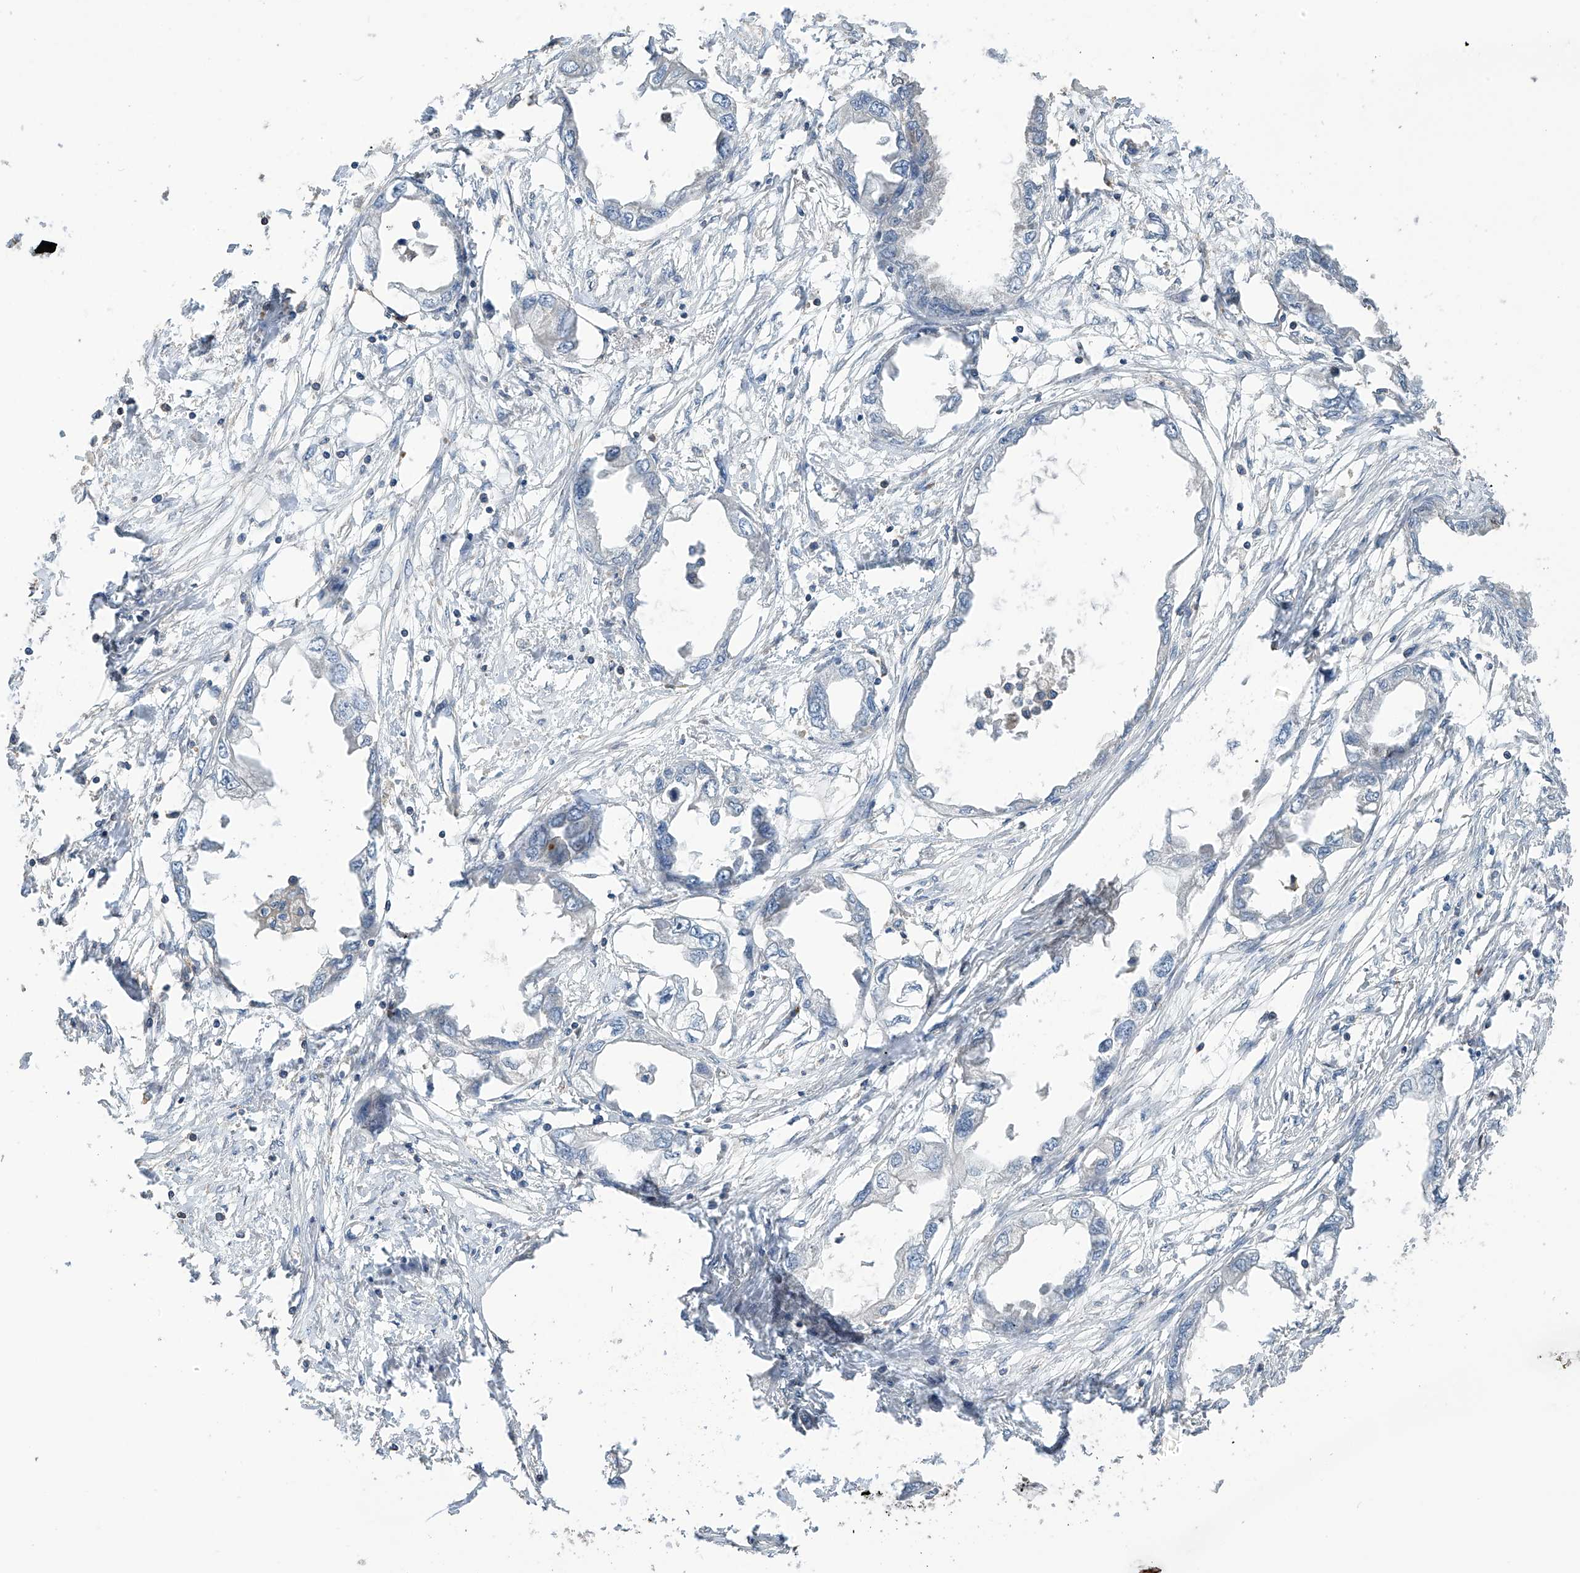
{"staining": {"intensity": "negative", "quantity": "none", "location": "none"}, "tissue": "endometrial cancer", "cell_type": "Tumor cells", "image_type": "cancer", "snomed": [{"axis": "morphology", "description": "Adenocarcinoma, NOS"}, {"axis": "morphology", "description": "Adenocarcinoma, metastatic, NOS"}, {"axis": "topography", "description": "Adipose tissue"}, {"axis": "topography", "description": "Endometrium"}], "caption": "The micrograph displays no staining of tumor cells in endometrial cancer (adenocarcinoma).", "gene": "SLFN14", "patient": {"sex": "female", "age": 67}}